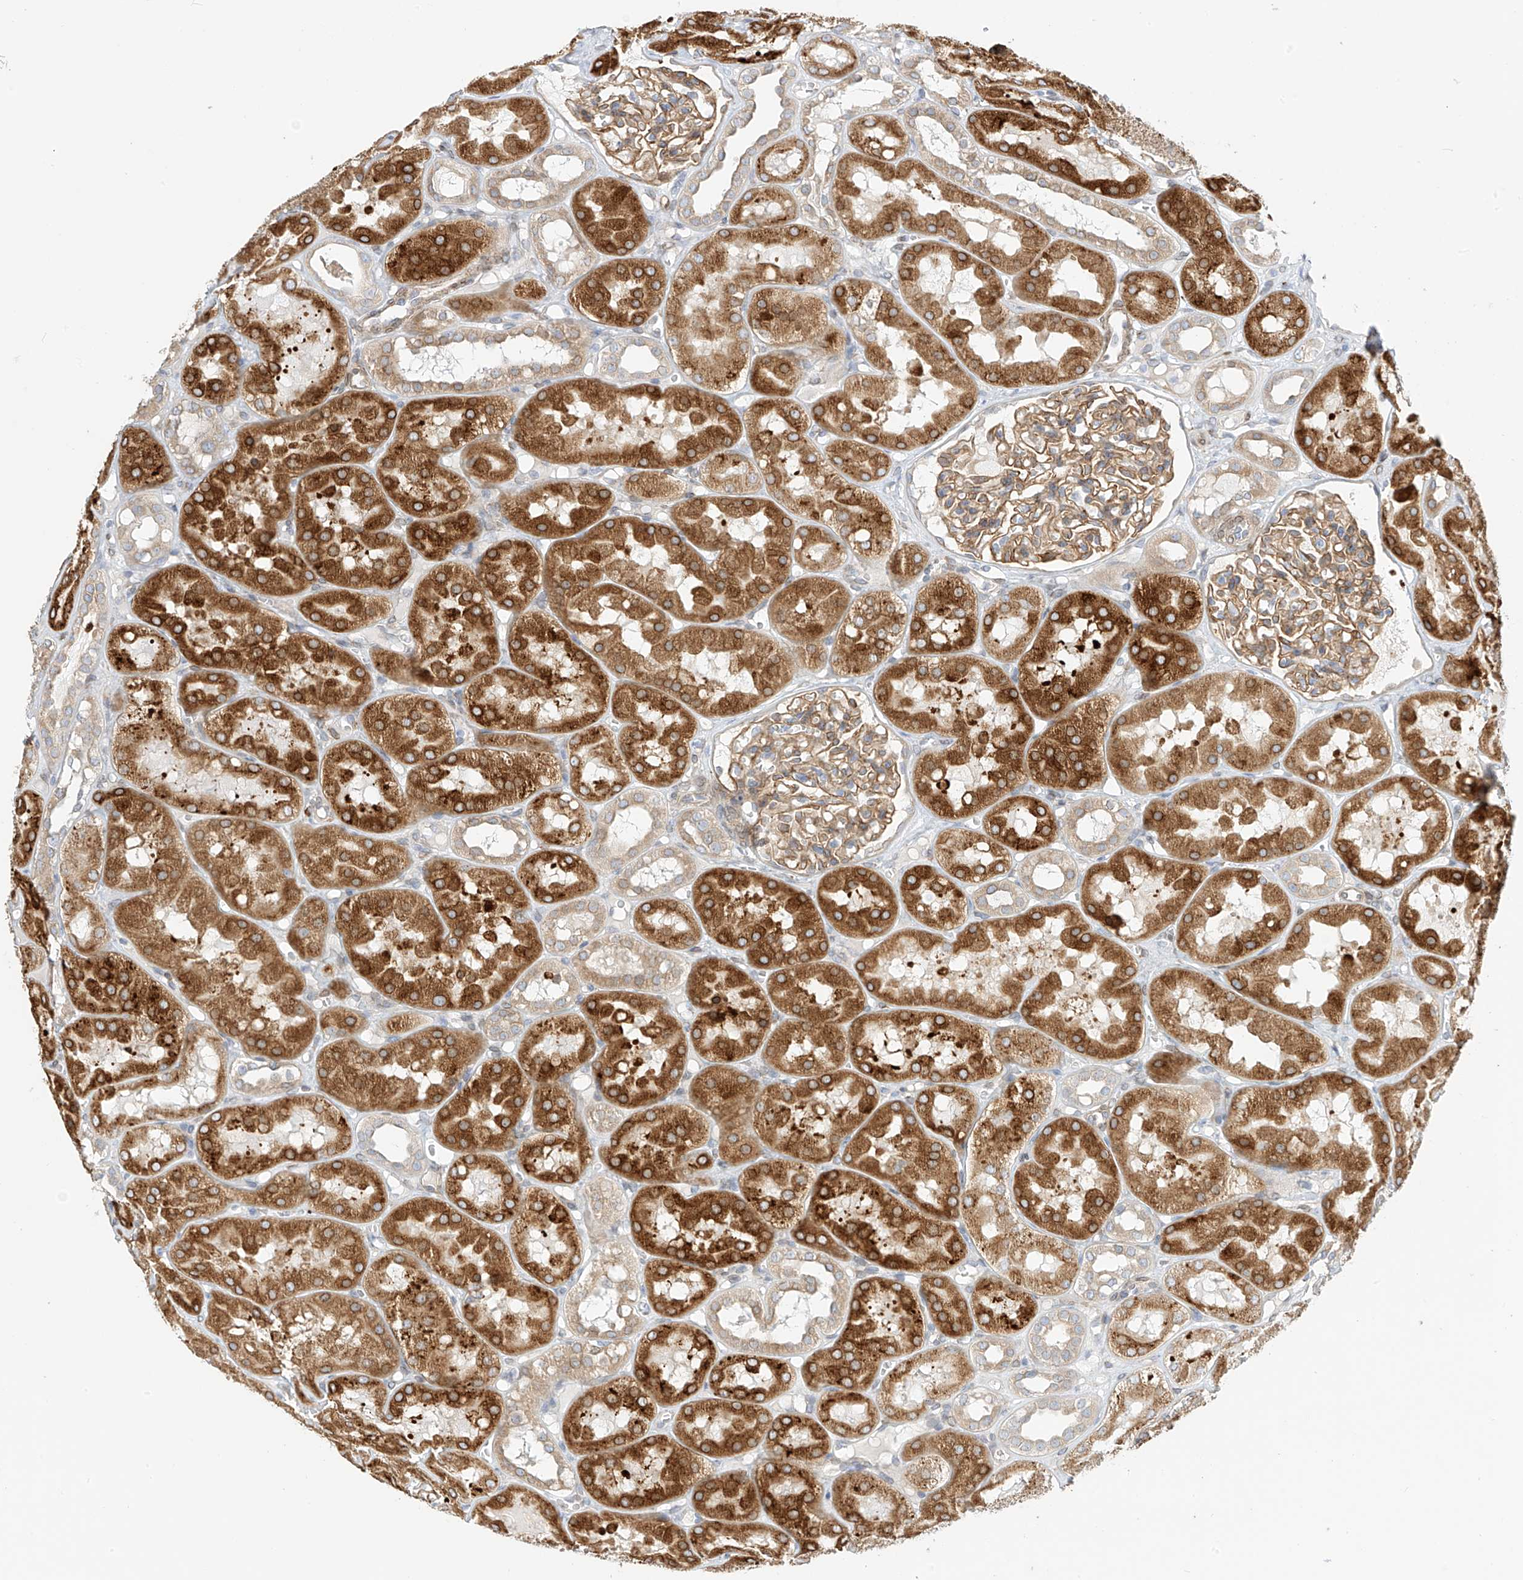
{"staining": {"intensity": "moderate", "quantity": ">75%", "location": "cytoplasmic/membranous"}, "tissue": "kidney", "cell_type": "Cells in glomeruli", "image_type": "normal", "snomed": [{"axis": "morphology", "description": "Normal tissue, NOS"}, {"axis": "topography", "description": "Kidney"}], "caption": "Immunohistochemistry image of benign kidney: human kidney stained using immunohistochemistry reveals medium levels of moderate protein expression localized specifically in the cytoplasmic/membranous of cells in glomeruli, appearing as a cytoplasmic/membranous brown color.", "gene": "PCYOX1", "patient": {"sex": "male", "age": 16}}